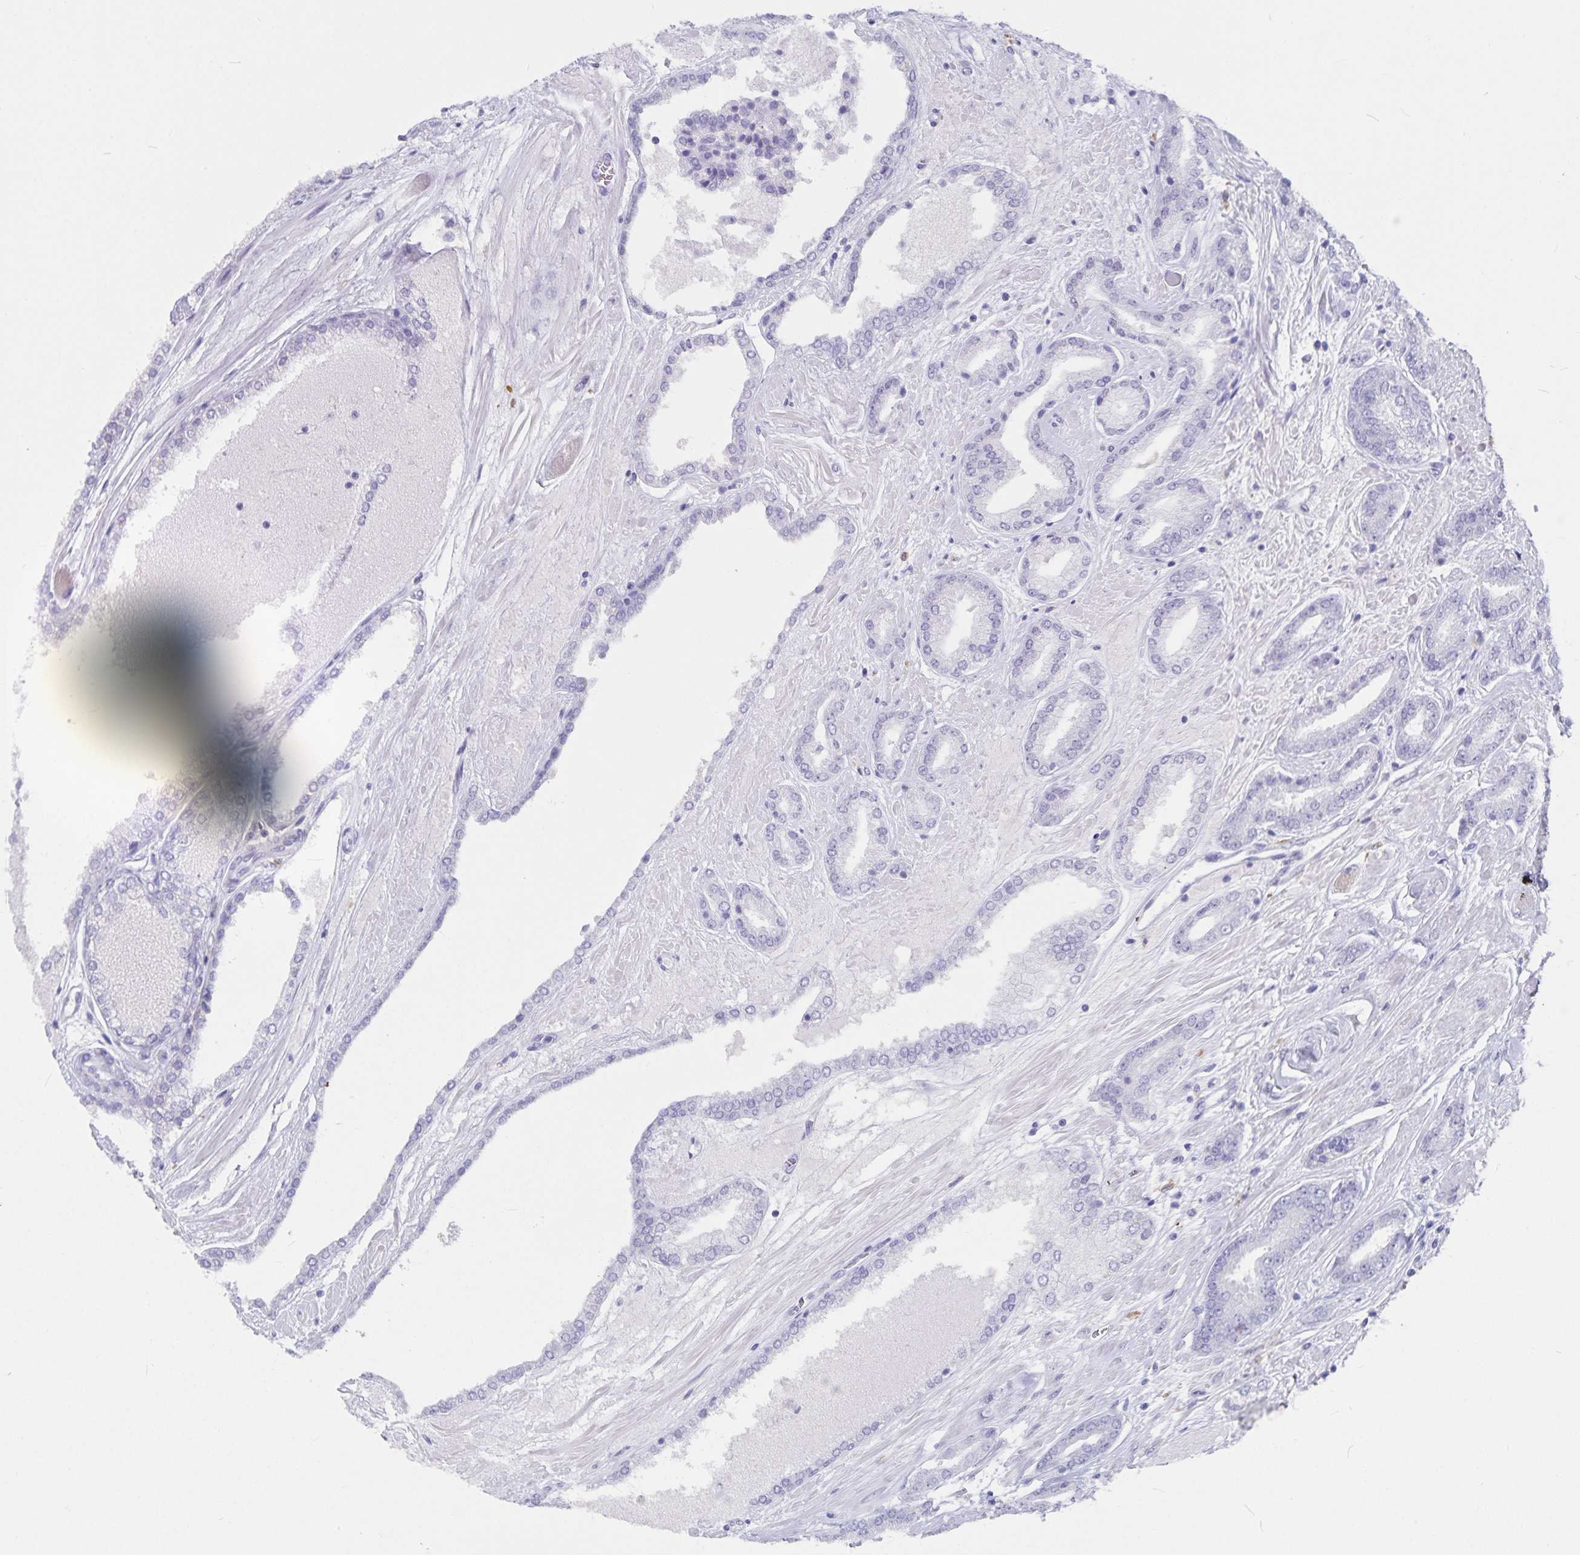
{"staining": {"intensity": "negative", "quantity": "none", "location": "none"}, "tissue": "prostate cancer", "cell_type": "Tumor cells", "image_type": "cancer", "snomed": [{"axis": "morphology", "description": "Adenocarcinoma, High grade"}, {"axis": "topography", "description": "Prostate"}], "caption": "Immunohistochemical staining of prostate cancer reveals no significant expression in tumor cells.", "gene": "PLAC1", "patient": {"sex": "male", "age": 56}}